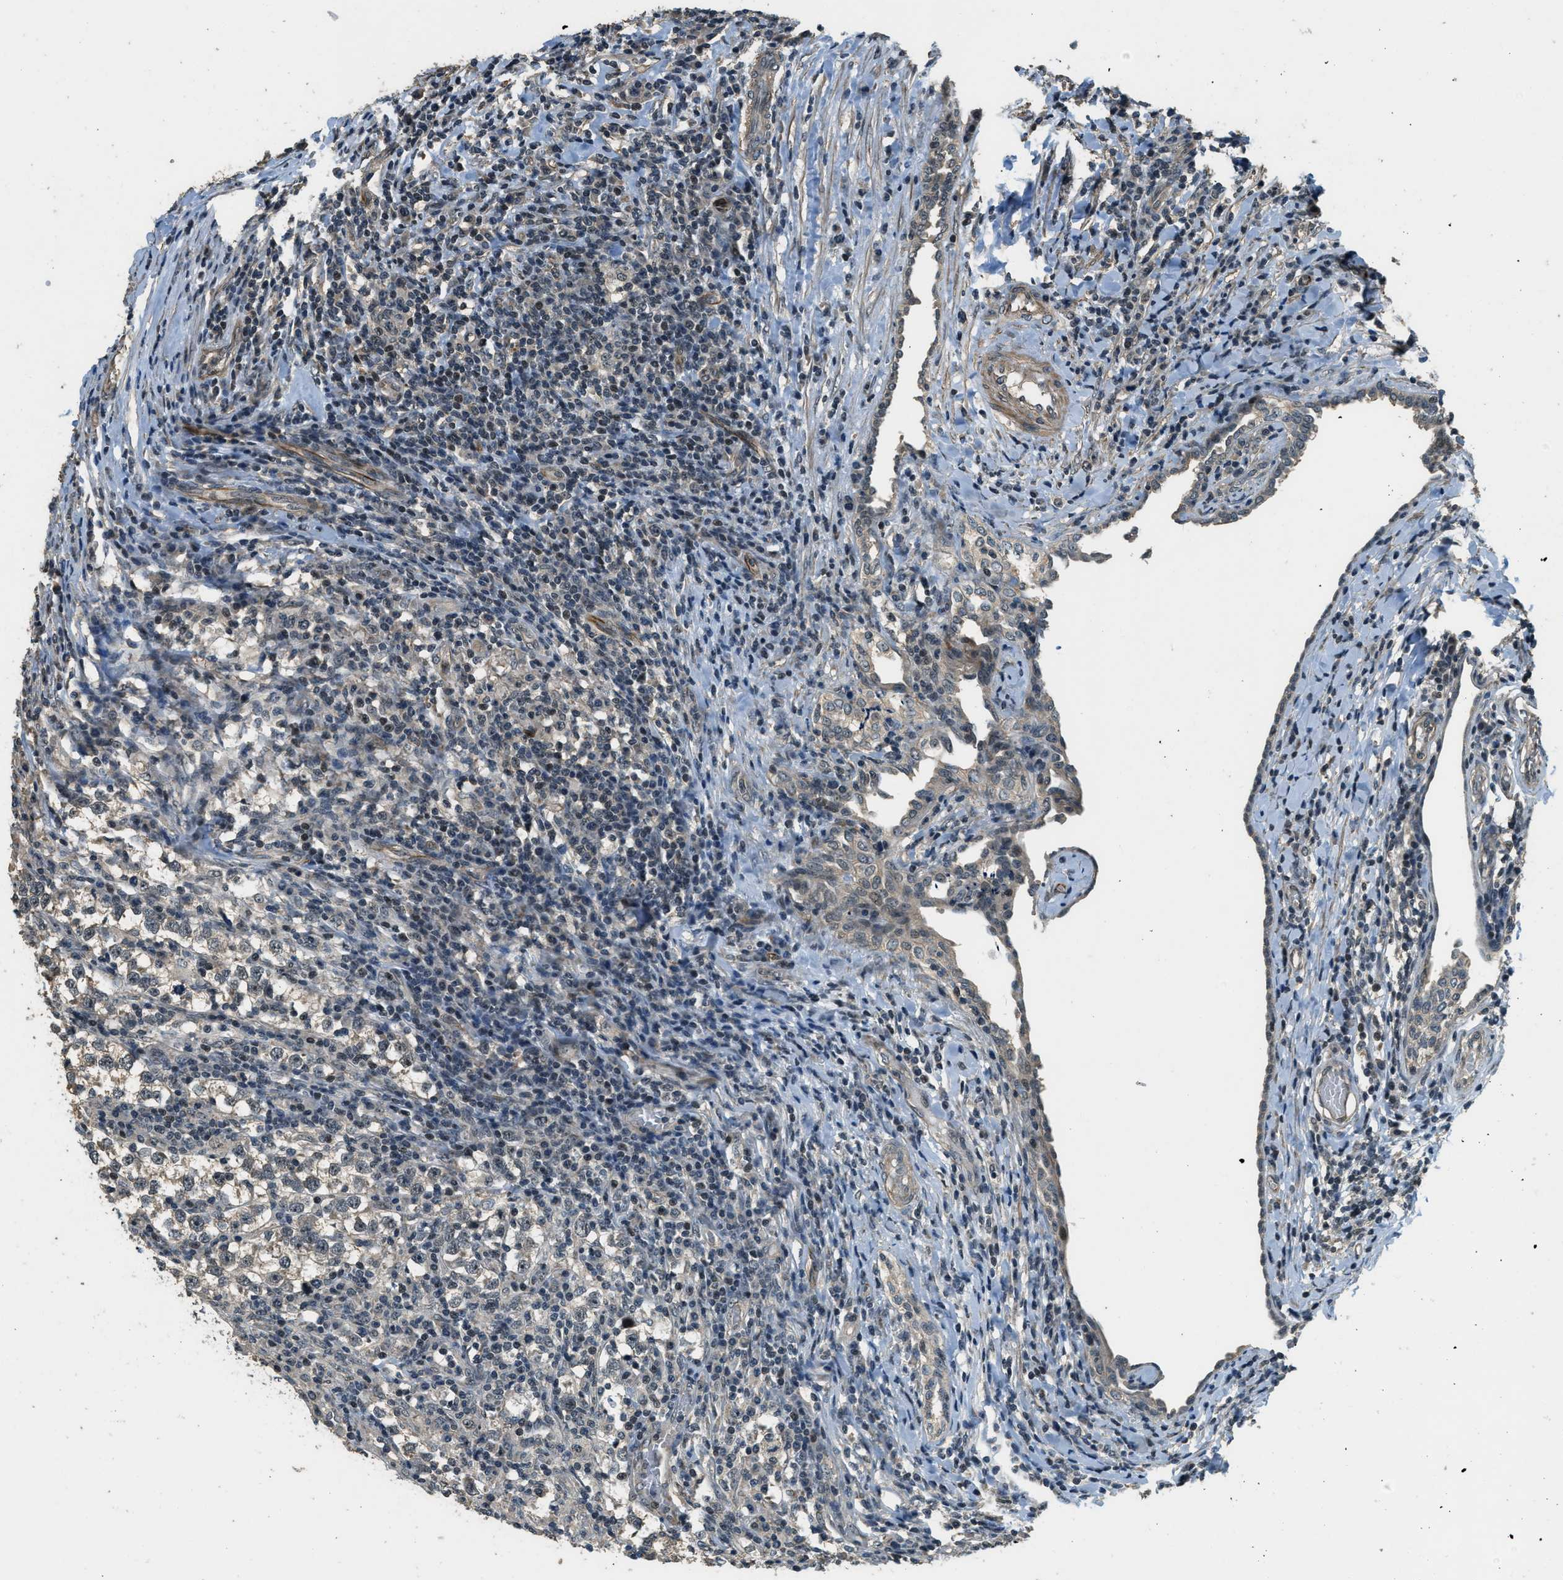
{"staining": {"intensity": "negative", "quantity": "none", "location": "none"}, "tissue": "testis cancer", "cell_type": "Tumor cells", "image_type": "cancer", "snomed": [{"axis": "morphology", "description": "Normal tissue, NOS"}, {"axis": "morphology", "description": "Seminoma, NOS"}, {"axis": "topography", "description": "Testis"}], "caption": "The IHC micrograph has no significant positivity in tumor cells of testis seminoma tissue.", "gene": "MED21", "patient": {"sex": "male", "age": 43}}